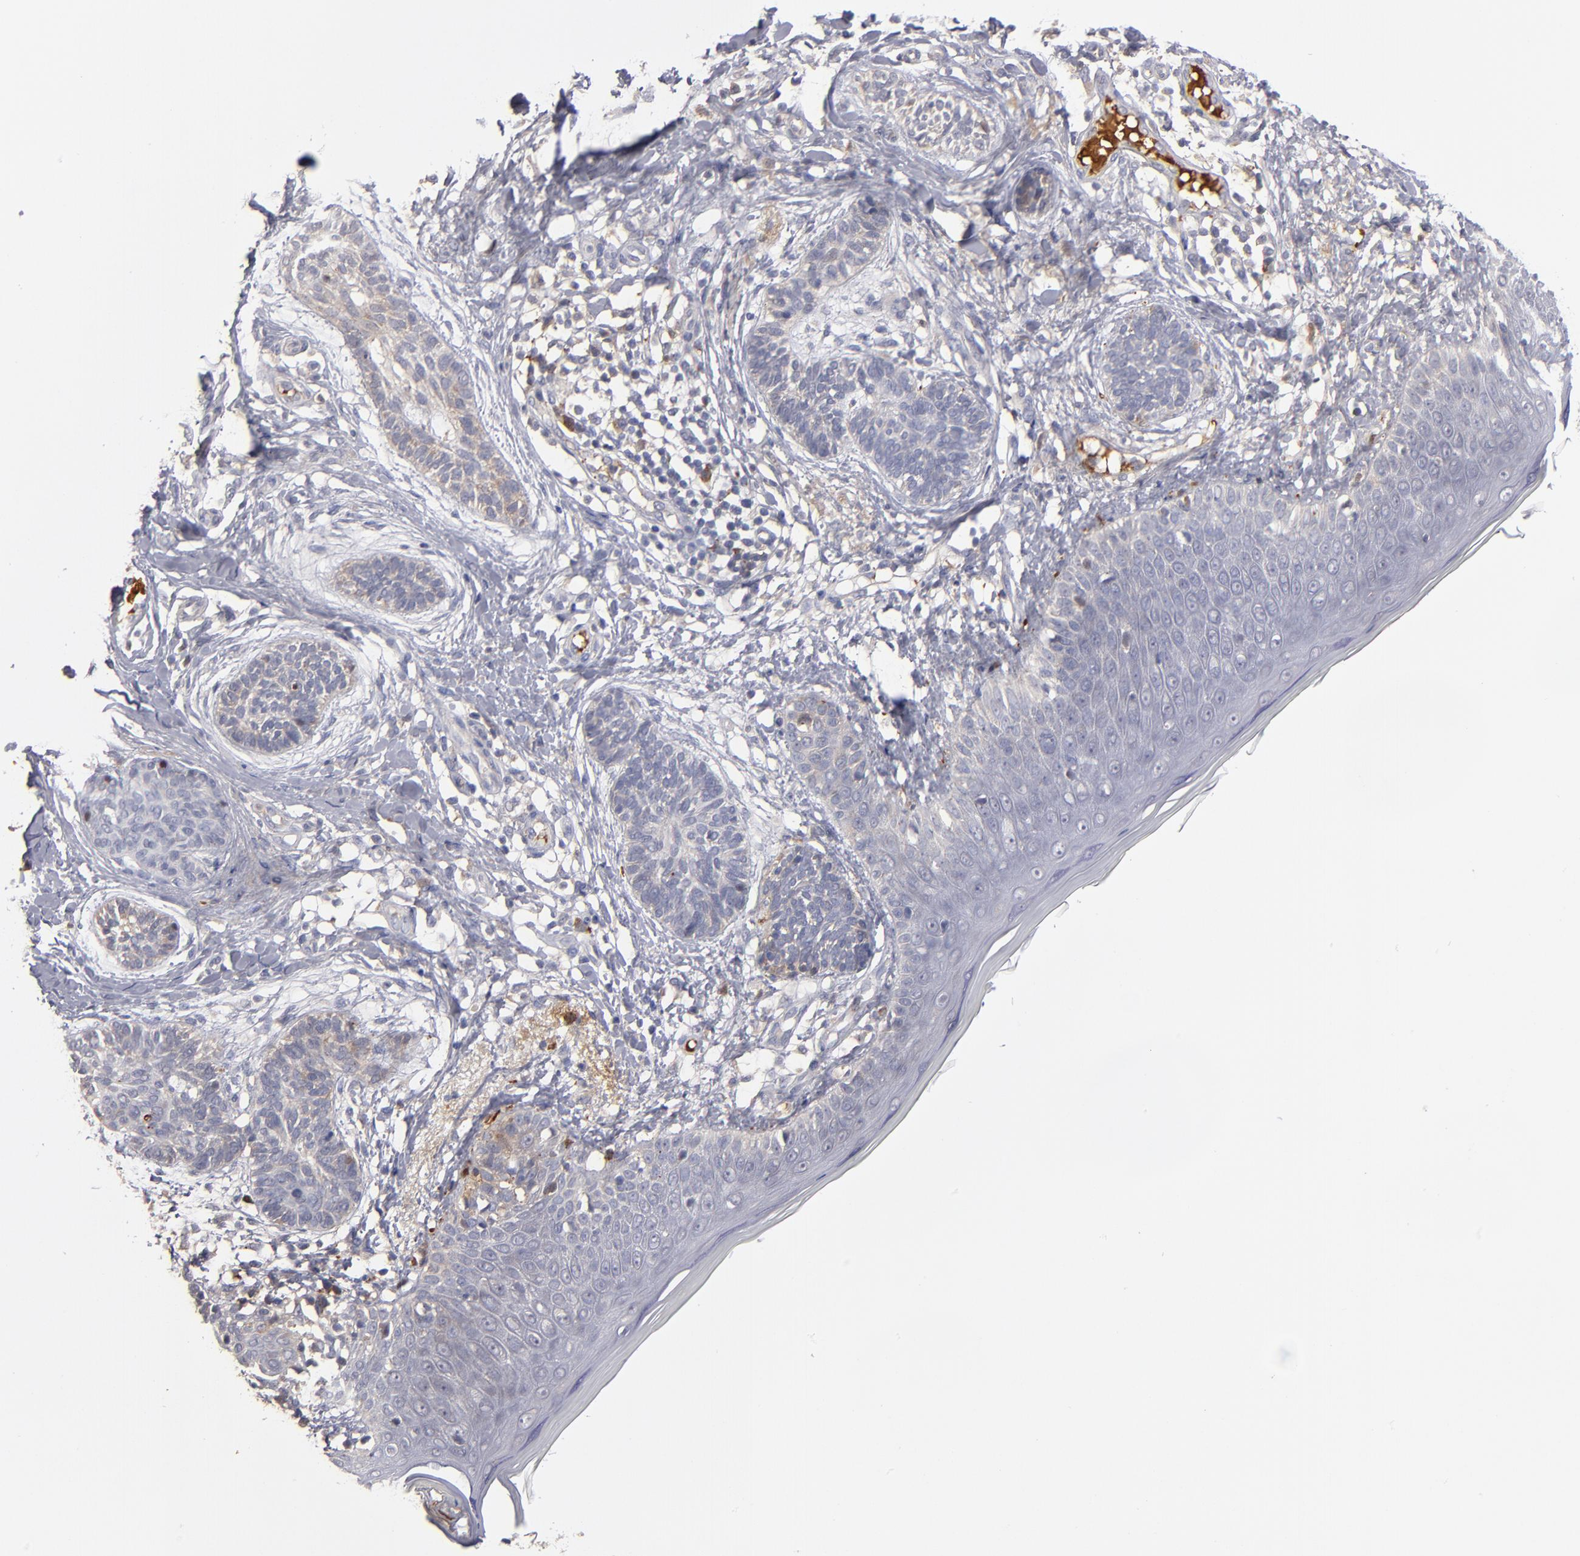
{"staining": {"intensity": "negative", "quantity": "none", "location": "none"}, "tissue": "skin cancer", "cell_type": "Tumor cells", "image_type": "cancer", "snomed": [{"axis": "morphology", "description": "Normal tissue, NOS"}, {"axis": "morphology", "description": "Basal cell carcinoma"}, {"axis": "topography", "description": "Skin"}], "caption": "Histopathology image shows no significant protein positivity in tumor cells of basal cell carcinoma (skin).", "gene": "EXD2", "patient": {"sex": "male", "age": 63}}